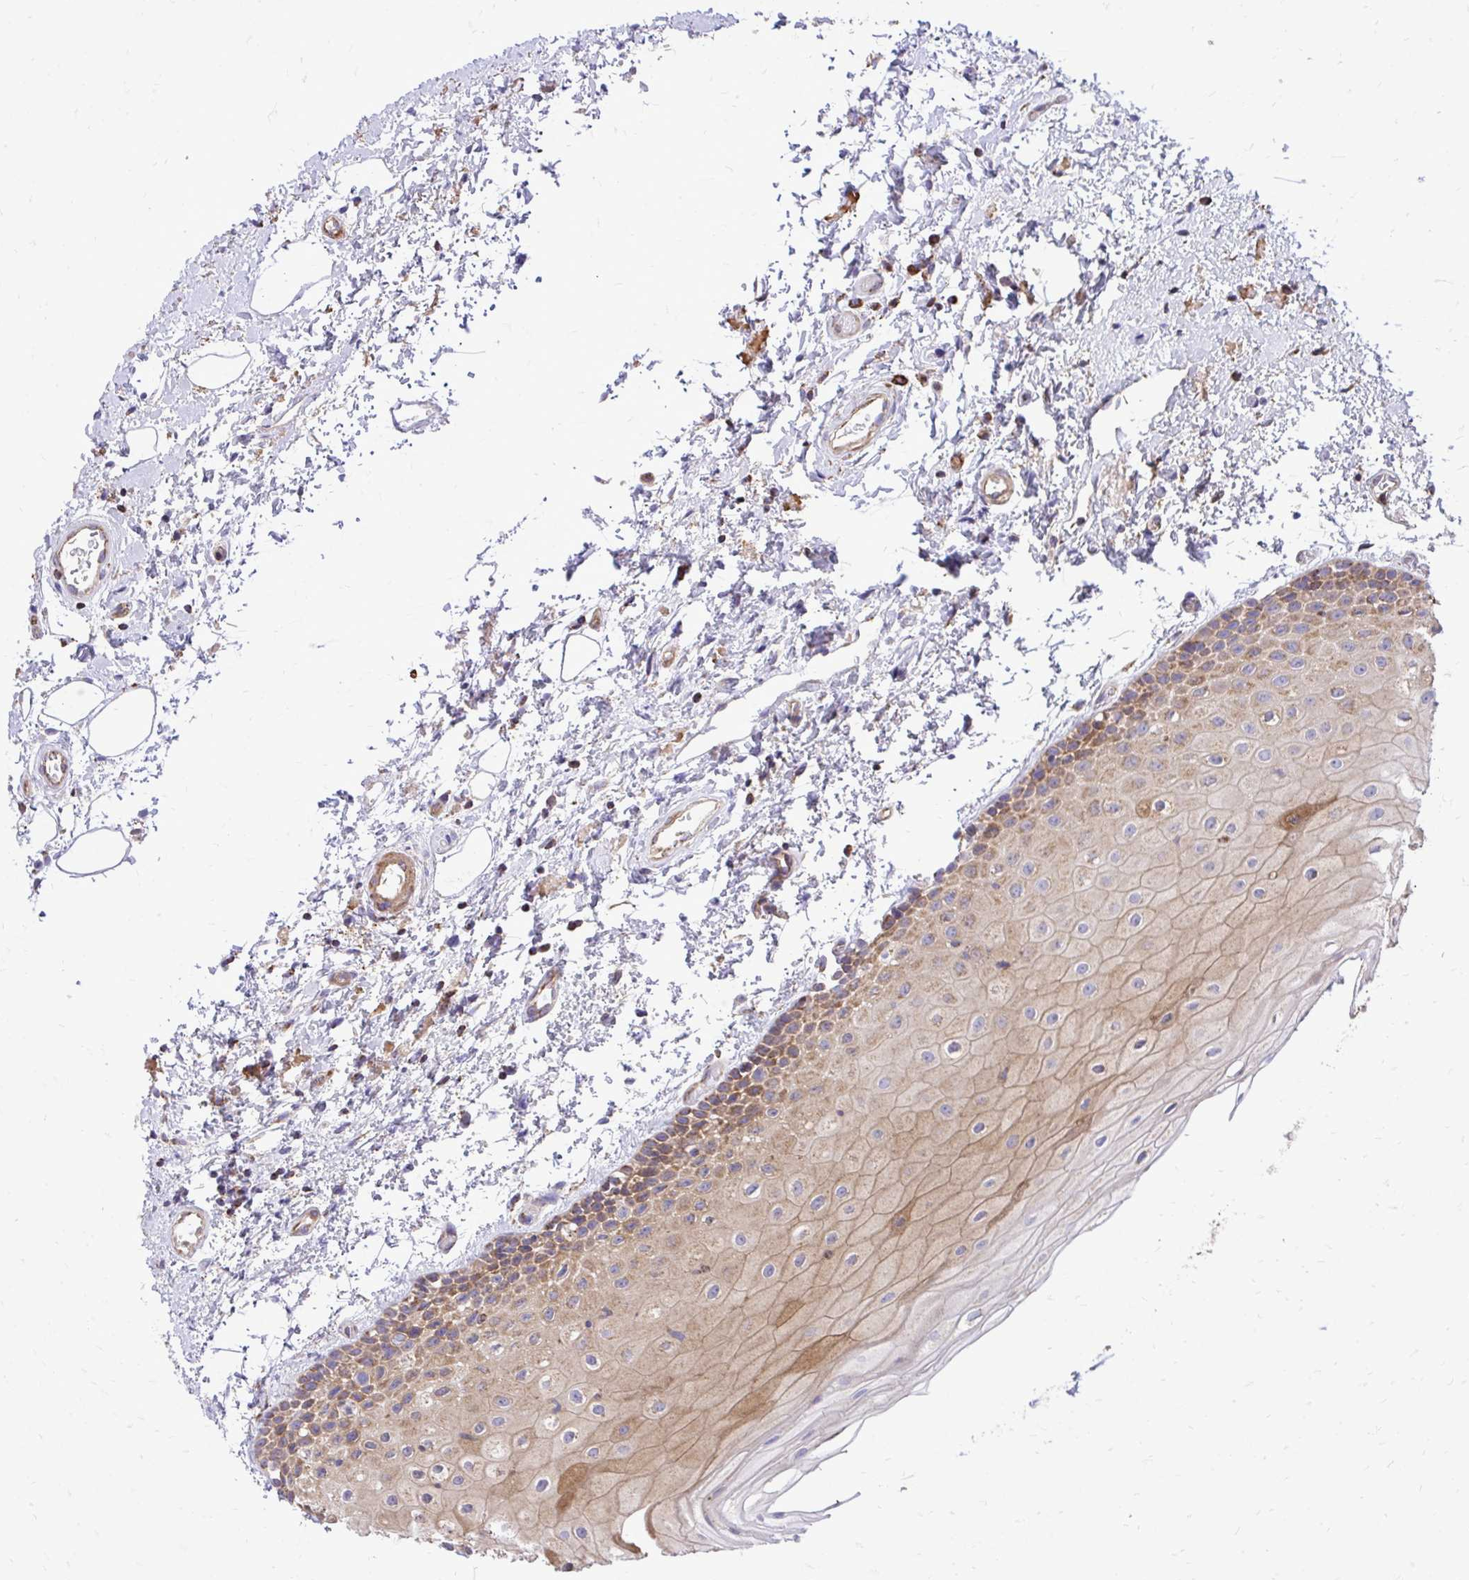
{"staining": {"intensity": "moderate", "quantity": "25%-75%", "location": "cytoplasmic/membranous"}, "tissue": "oral mucosa", "cell_type": "Squamous epithelial cells", "image_type": "normal", "snomed": [{"axis": "morphology", "description": "Normal tissue, NOS"}, {"axis": "topography", "description": "Oral tissue"}], "caption": "Immunohistochemistry histopathology image of benign human oral mucosa stained for a protein (brown), which displays medium levels of moderate cytoplasmic/membranous expression in approximately 25%-75% of squamous epithelial cells.", "gene": "ATP13A2", "patient": {"sex": "female", "age": 82}}